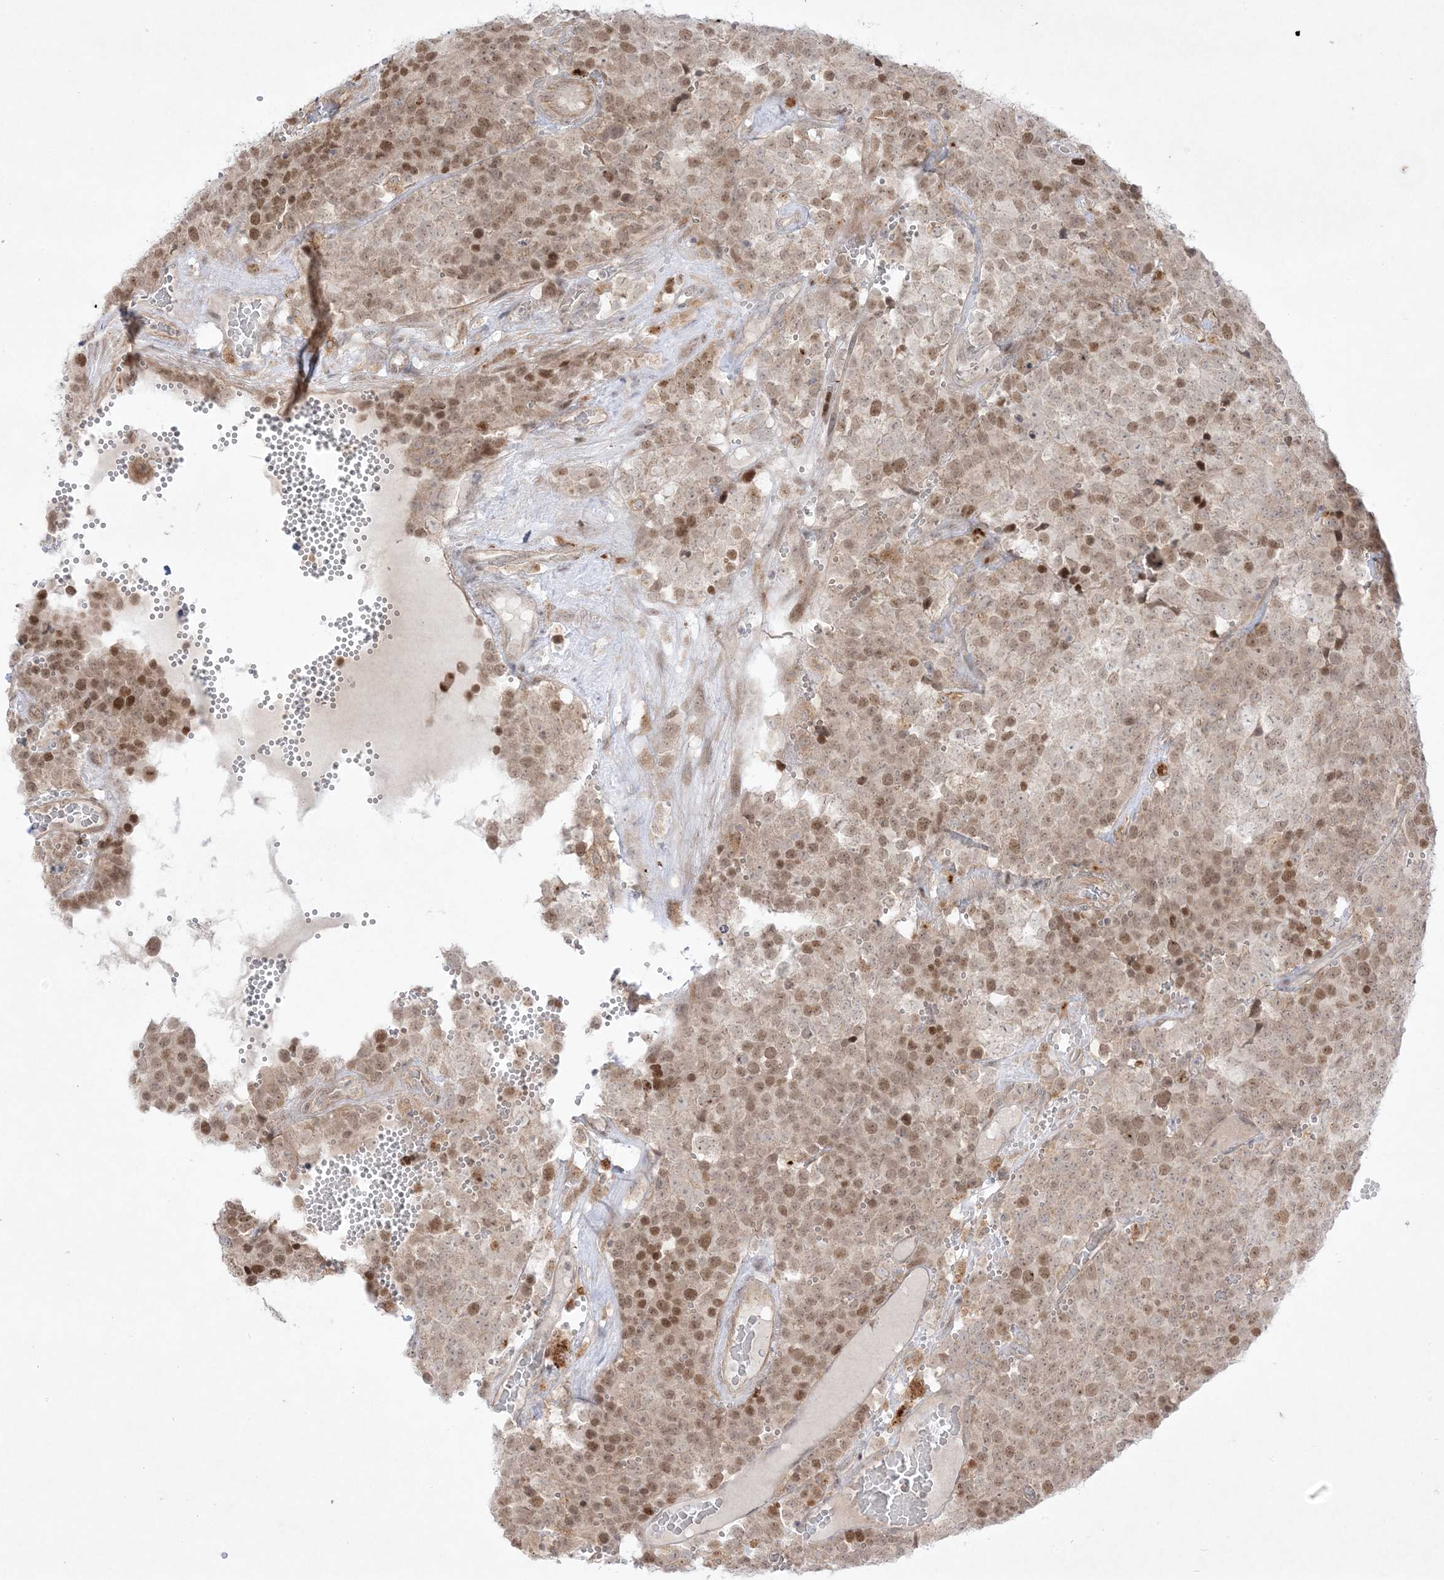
{"staining": {"intensity": "moderate", "quantity": ">75%", "location": "nuclear"}, "tissue": "testis cancer", "cell_type": "Tumor cells", "image_type": "cancer", "snomed": [{"axis": "morphology", "description": "Seminoma, NOS"}, {"axis": "topography", "description": "Testis"}], "caption": "Brown immunohistochemical staining in seminoma (testis) reveals moderate nuclear staining in approximately >75% of tumor cells. (Stains: DAB (3,3'-diaminobenzidine) in brown, nuclei in blue, Microscopy: brightfield microscopy at high magnification).", "gene": "PTK6", "patient": {"sex": "male", "age": 71}}